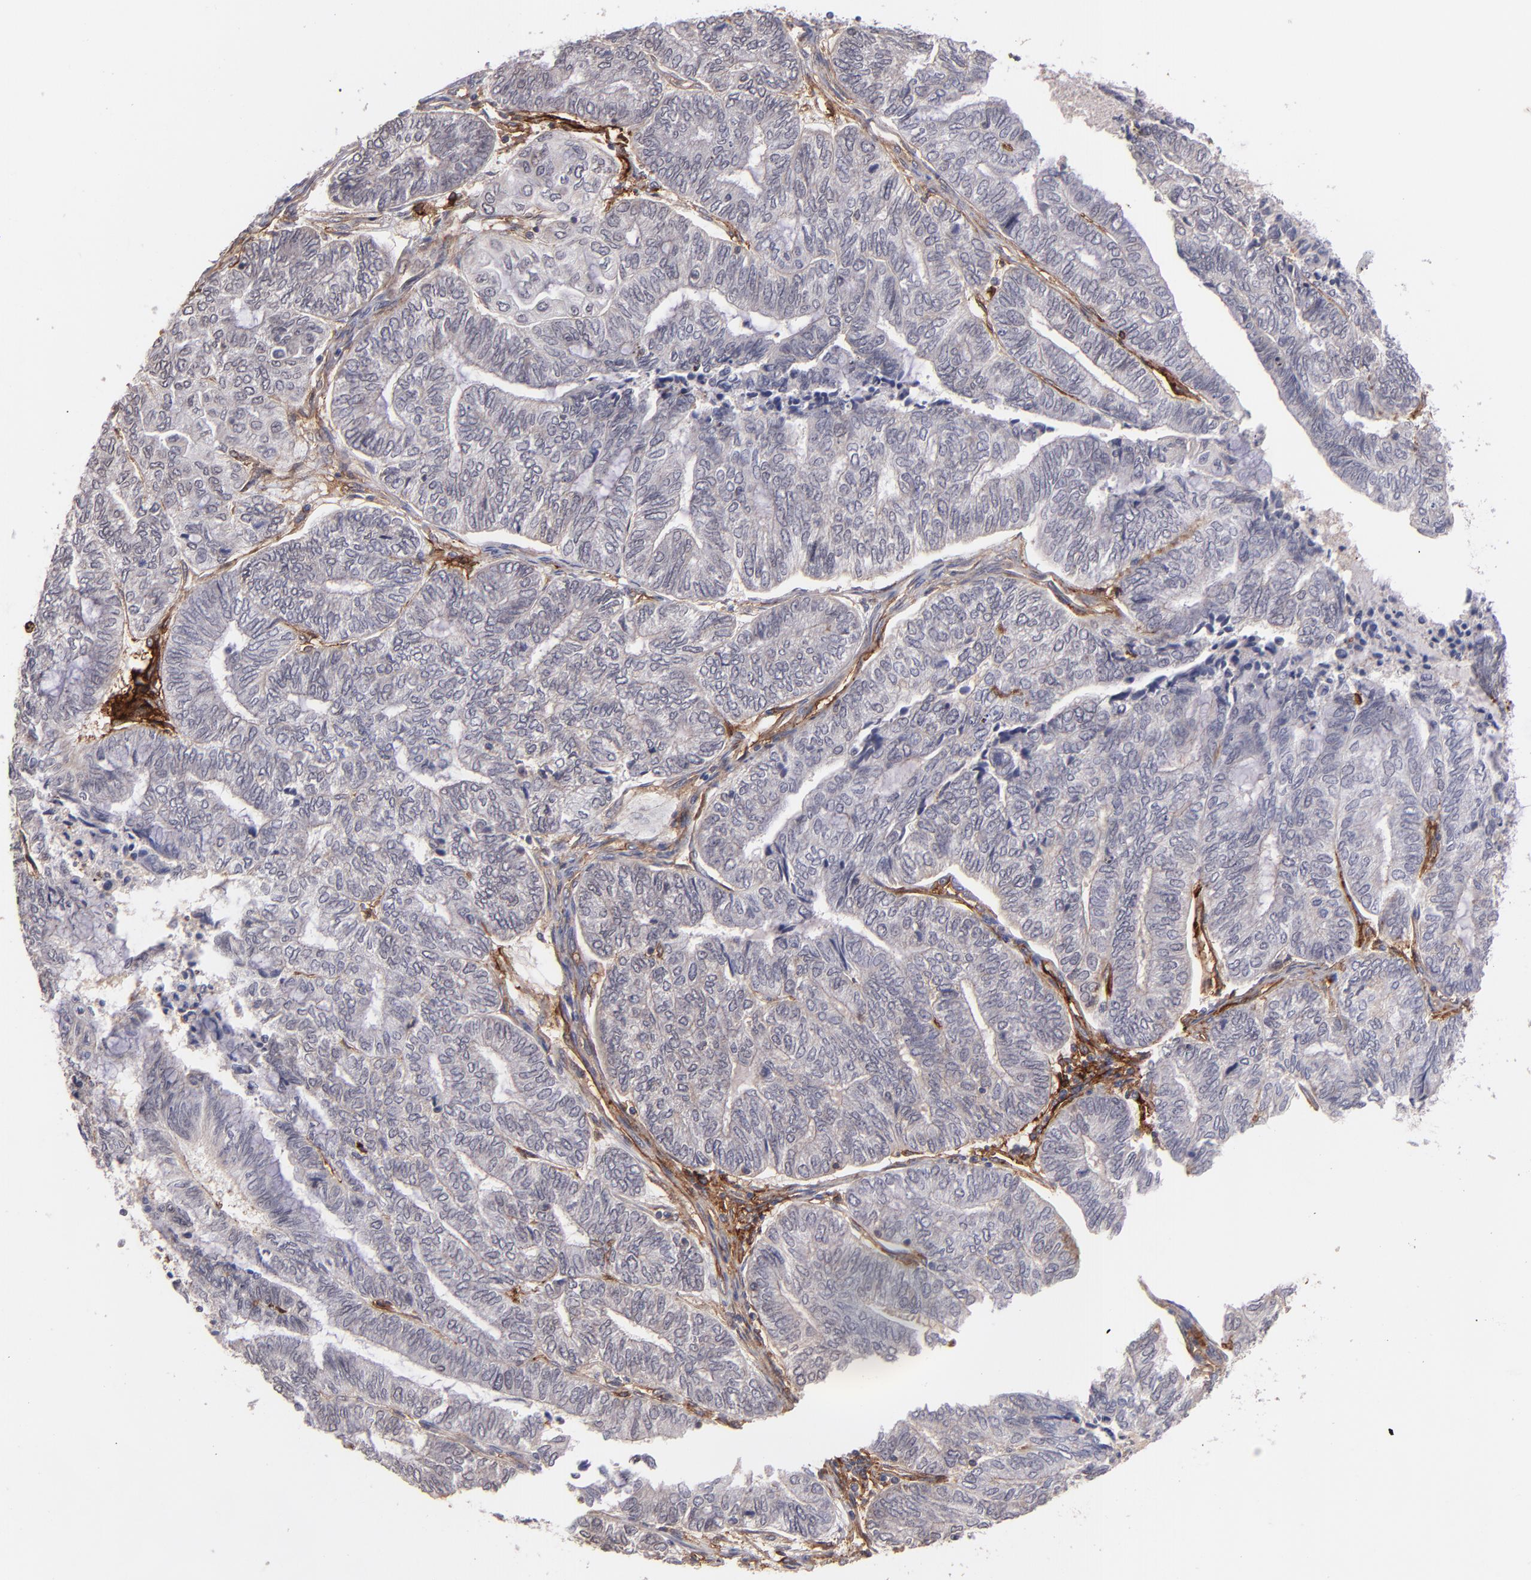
{"staining": {"intensity": "negative", "quantity": "none", "location": "none"}, "tissue": "endometrial cancer", "cell_type": "Tumor cells", "image_type": "cancer", "snomed": [{"axis": "morphology", "description": "Adenocarcinoma, NOS"}, {"axis": "topography", "description": "Uterus"}, {"axis": "topography", "description": "Endometrium"}], "caption": "Endometrial adenocarcinoma stained for a protein using immunohistochemistry demonstrates no staining tumor cells.", "gene": "ICAM1", "patient": {"sex": "female", "age": 70}}